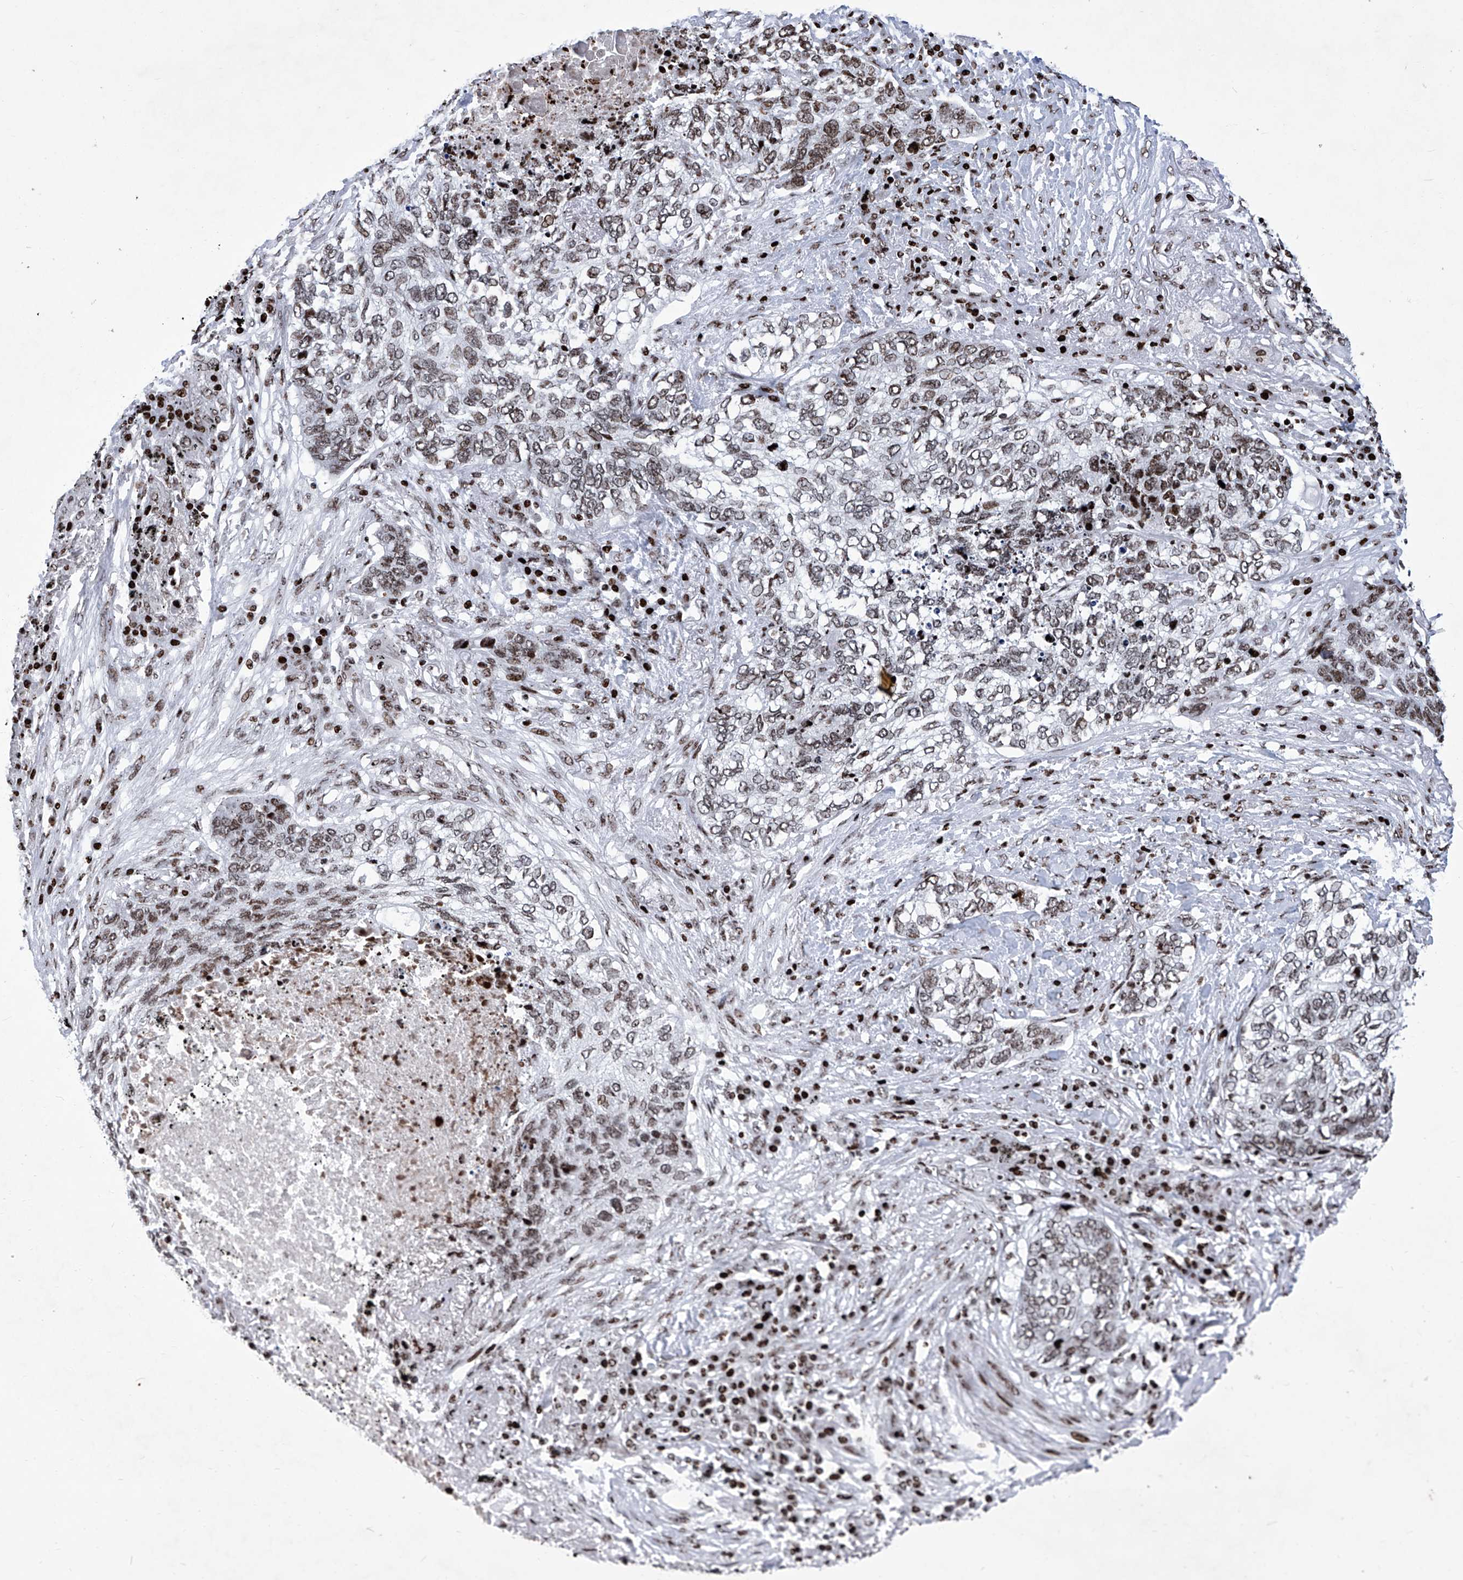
{"staining": {"intensity": "moderate", "quantity": ">75%", "location": "nuclear"}, "tissue": "lung cancer", "cell_type": "Tumor cells", "image_type": "cancer", "snomed": [{"axis": "morphology", "description": "Squamous cell carcinoma, NOS"}, {"axis": "topography", "description": "Lung"}], "caption": "Immunohistochemistry (IHC) of squamous cell carcinoma (lung) demonstrates medium levels of moderate nuclear expression in about >75% of tumor cells. (Stains: DAB (3,3'-diaminobenzidine) in brown, nuclei in blue, Microscopy: brightfield microscopy at high magnification).", "gene": "HEY2", "patient": {"sex": "female", "age": 63}}